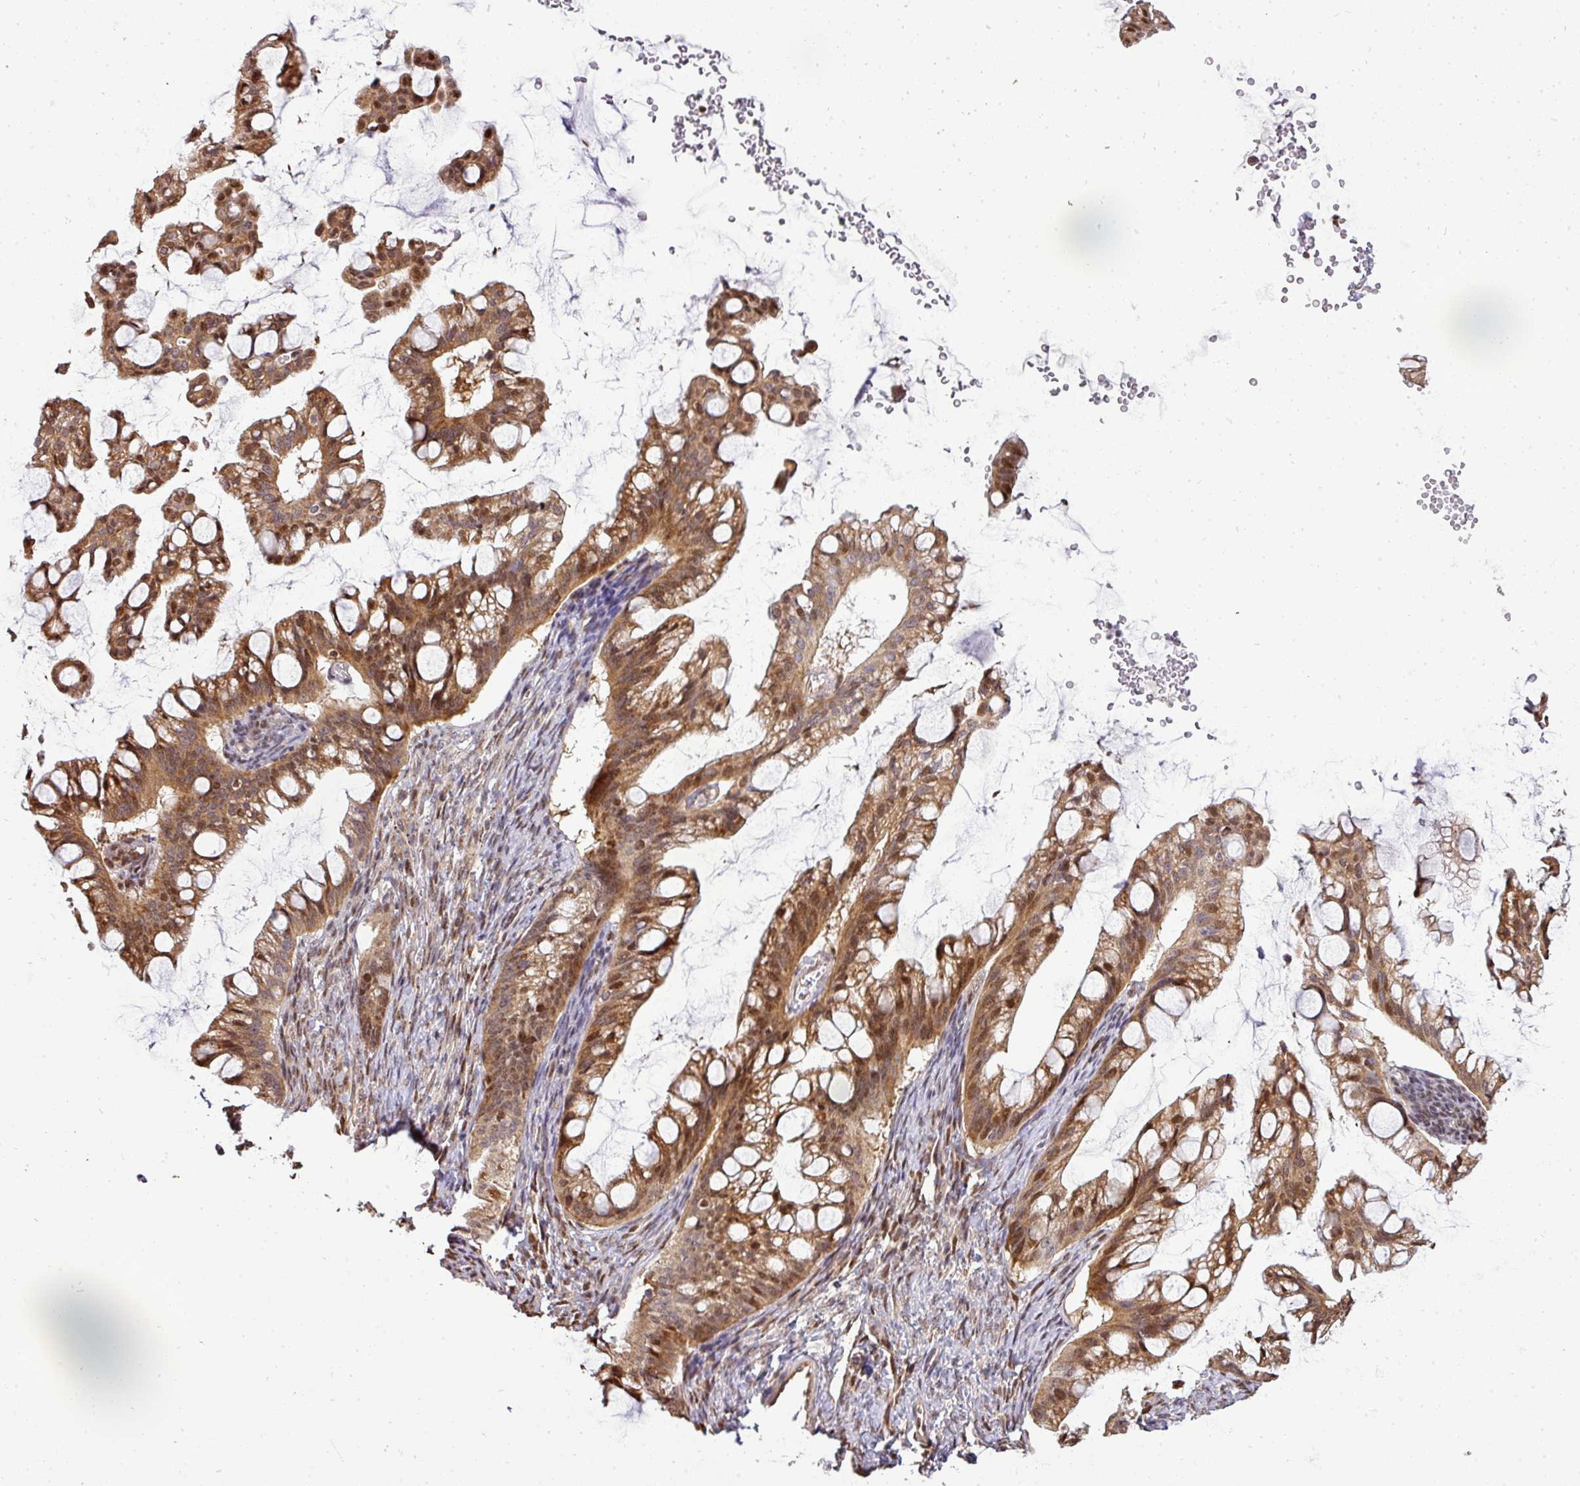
{"staining": {"intensity": "moderate", "quantity": ">75%", "location": "cytoplasmic/membranous,nuclear"}, "tissue": "ovarian cancer", "cell_type": "Tumor cells", "image_type": "cancer", "snomed": [{"axis": "morphology", "description": "Cystadenocarcinoma, mucinous, NOS"}, {"axis": "topography", "description": "Ovary"}], "caption": "Ovarian cancer was stained to show a protein in brown. There is medium levels of moderate cytoplasmic/membranous and nuclear expression in about >75% of tumor cells.", "gene": "PATZ1", "patient": {"sex": "female", "age": 73}}